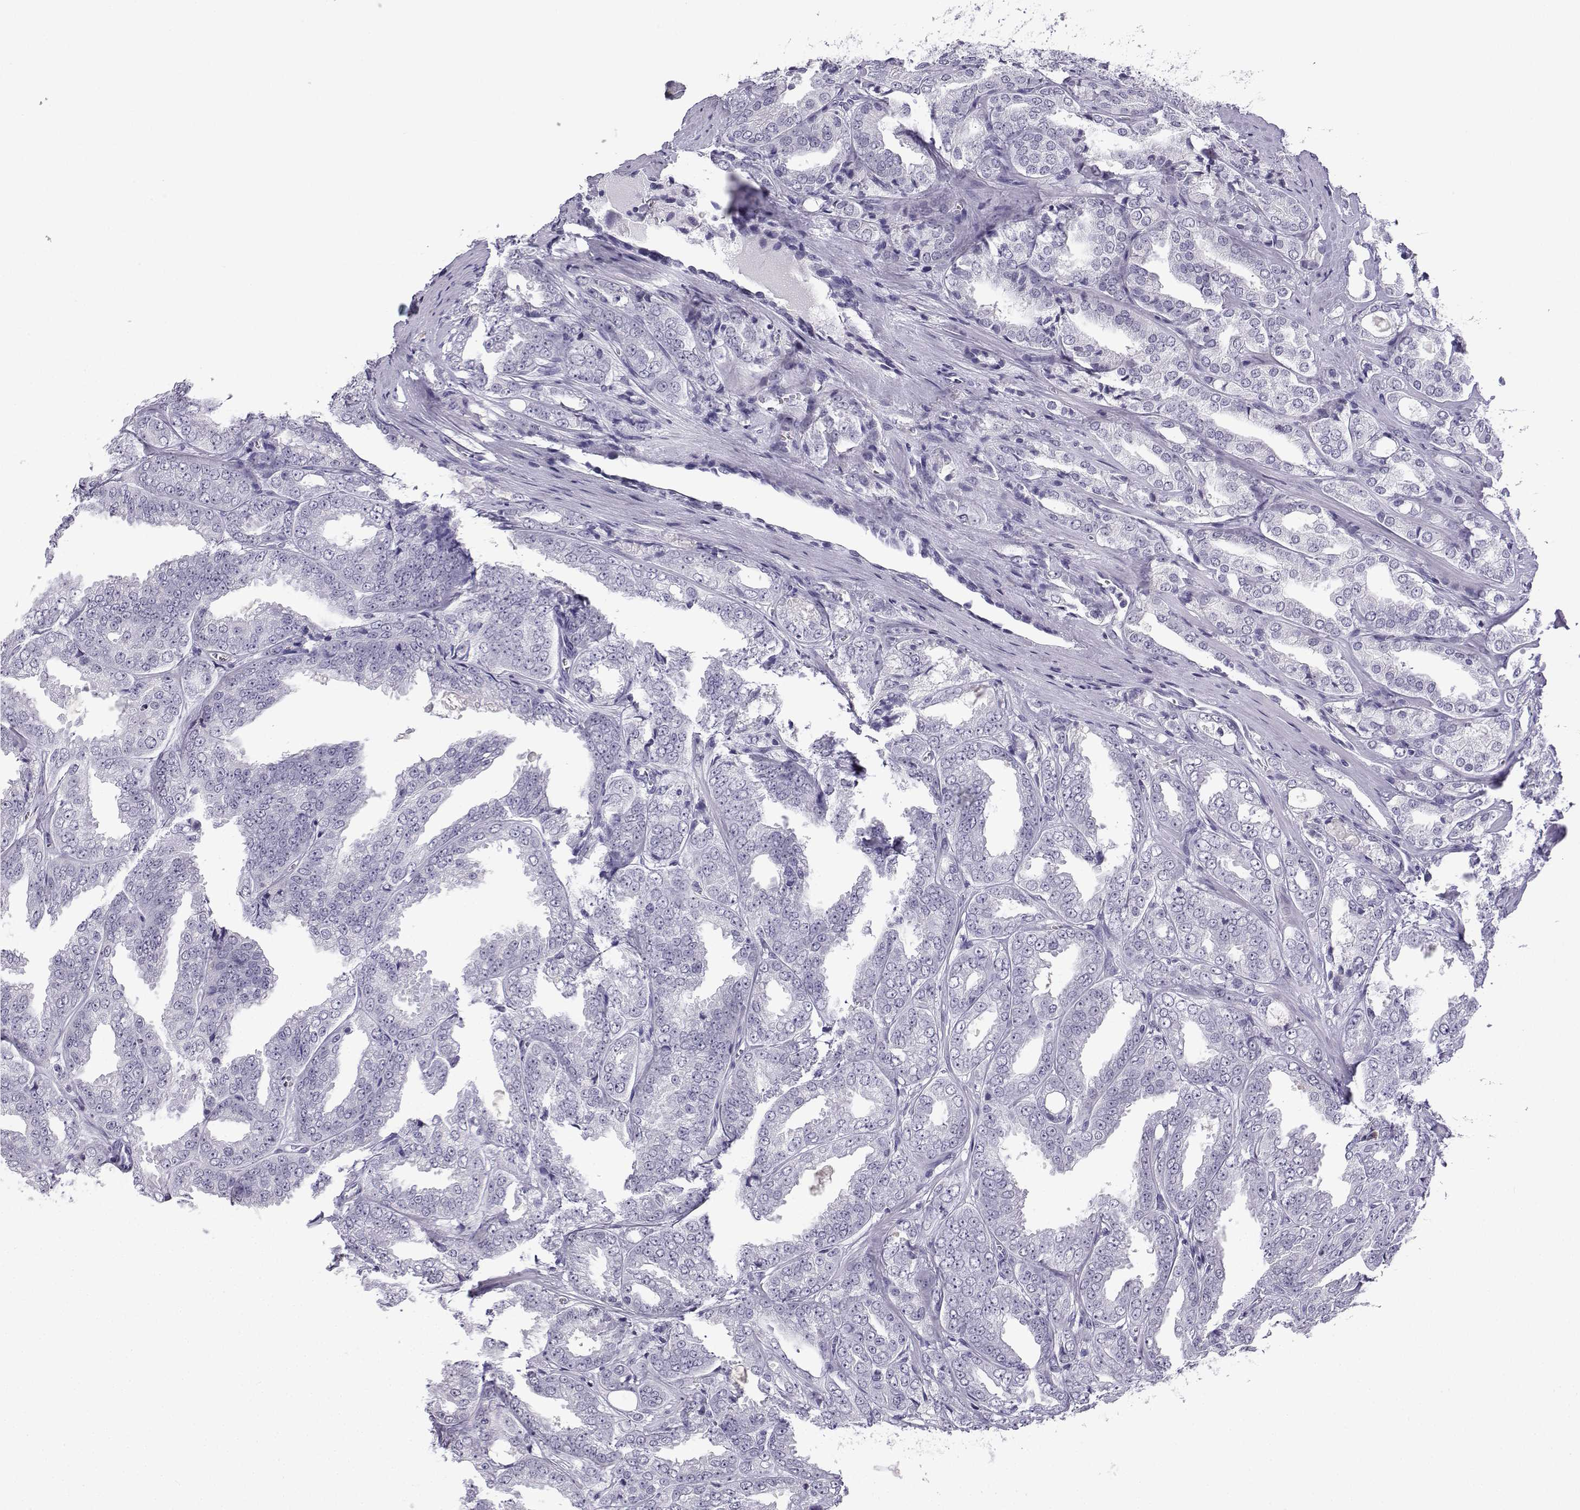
{"staining": {"intensity": "negative", "quantity": "none", "location": "none"}, "tissue": "prostate cancer", "cell_type": "Tumor cells", "image_type": "cancer", "snomed": [{"axis": "morphology", "description": "Adenocarcinoma, NOS"}, {"axis": "morphology", "description": "Adenocarcinoma, High grade"}, {"axis": "topography", "description": "Prostate"}], "caption": "Prostate adenocarcinoma was stained to show a protein in brown. There is no significant expression in tumor cells.", "gene": "MRGBP", "patient": {"sex": "male", "age": 70}}